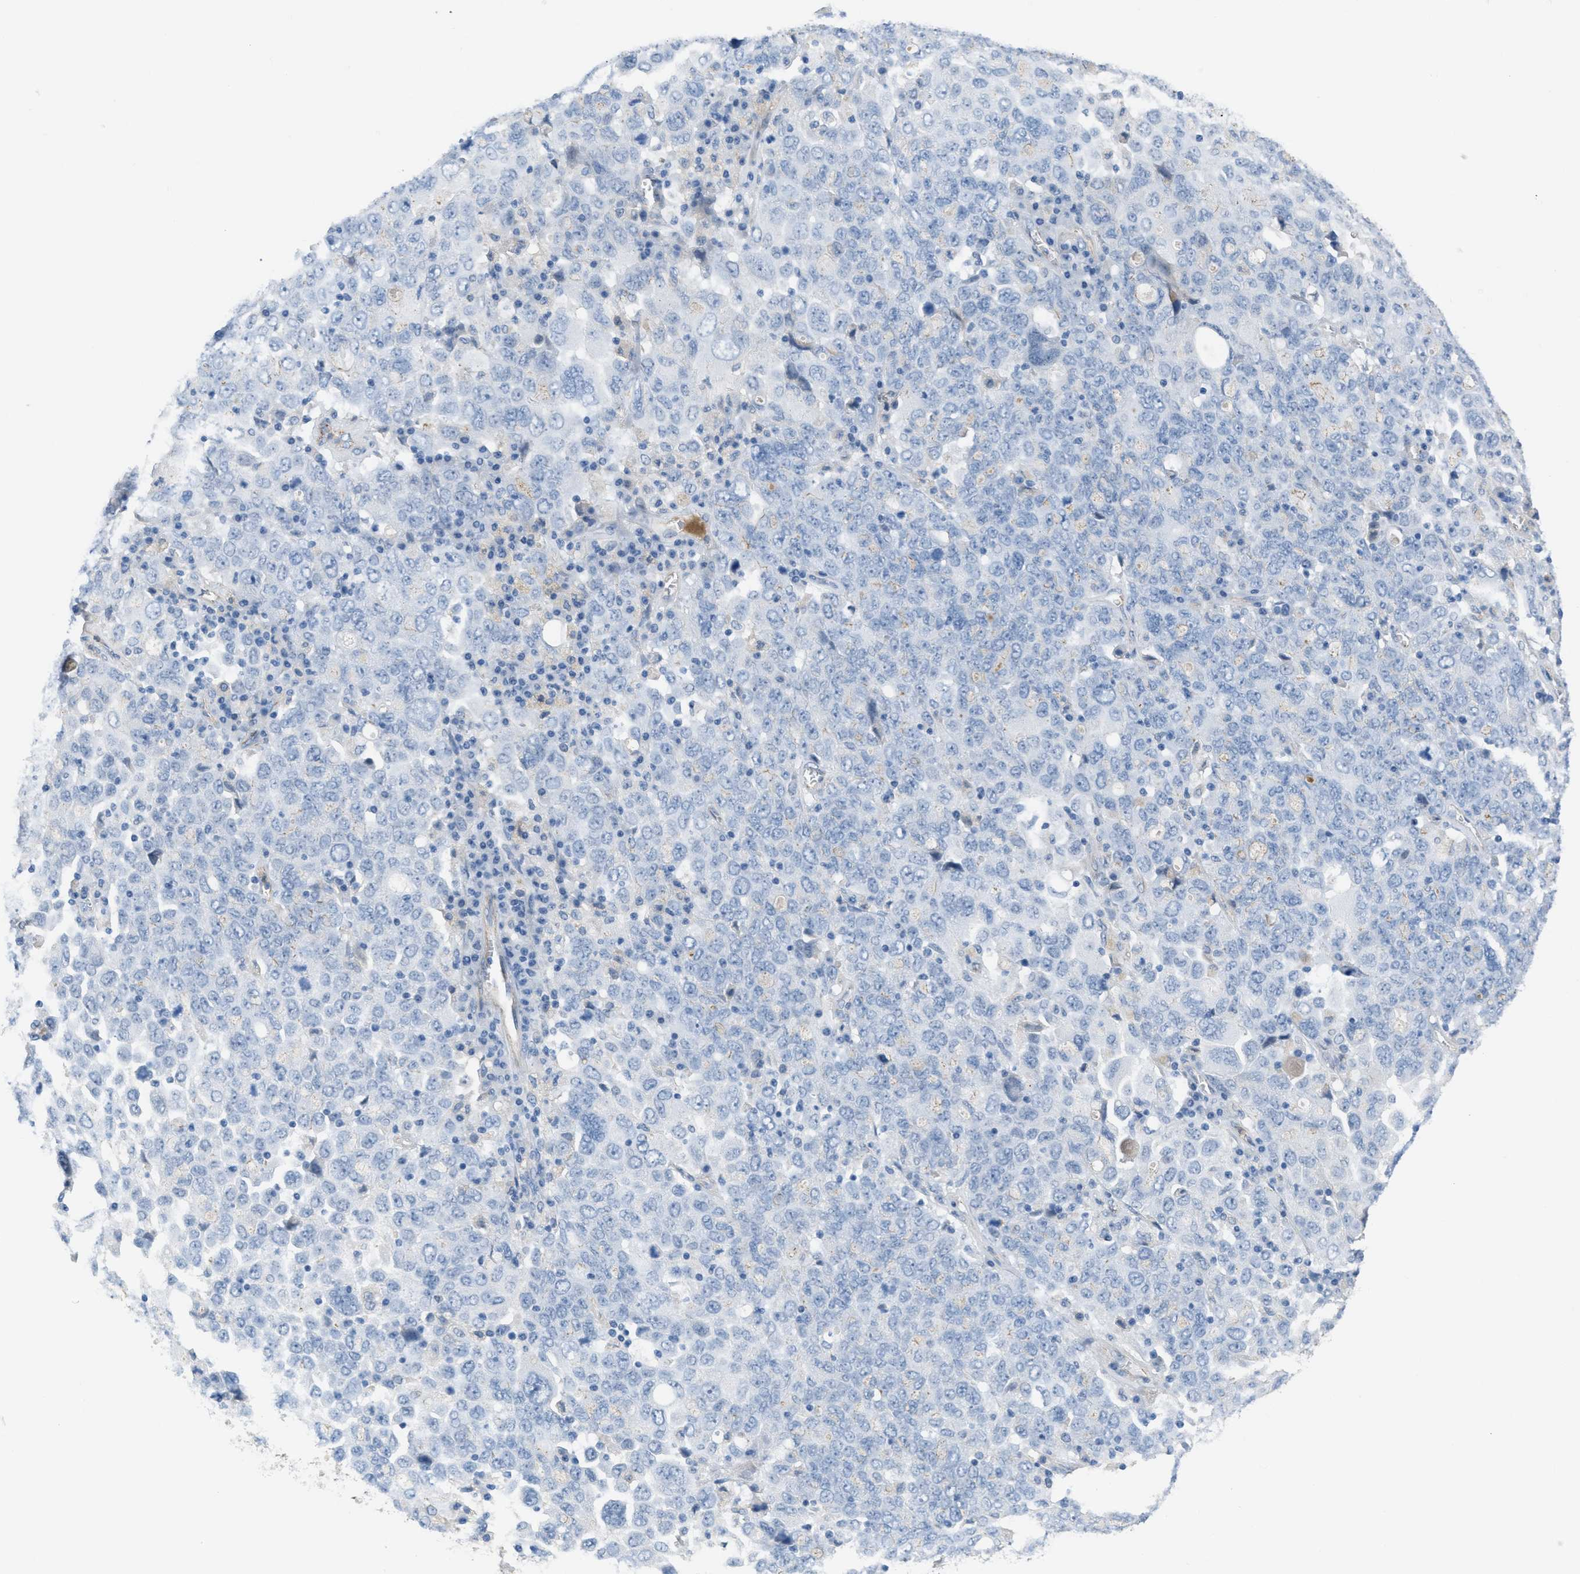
{"staining": {"intensity": "negative", "quantity": "none", "location": "none"}, "tissue": "ovarian cancer", "cell_type": "Tumor cells", "image_type": "cancer", "snomed": [{"axis": "morphology", "description": "Carcinoma, endometroid"}, {"axis": "topography", "description": "Ovary"}], "caption": "Ovarian endometroid carcinoma stained for a protein using IHC shows no staining tumor cells.", "gene": "CRB3", "patient": {"sex": "female", "age": 62}}